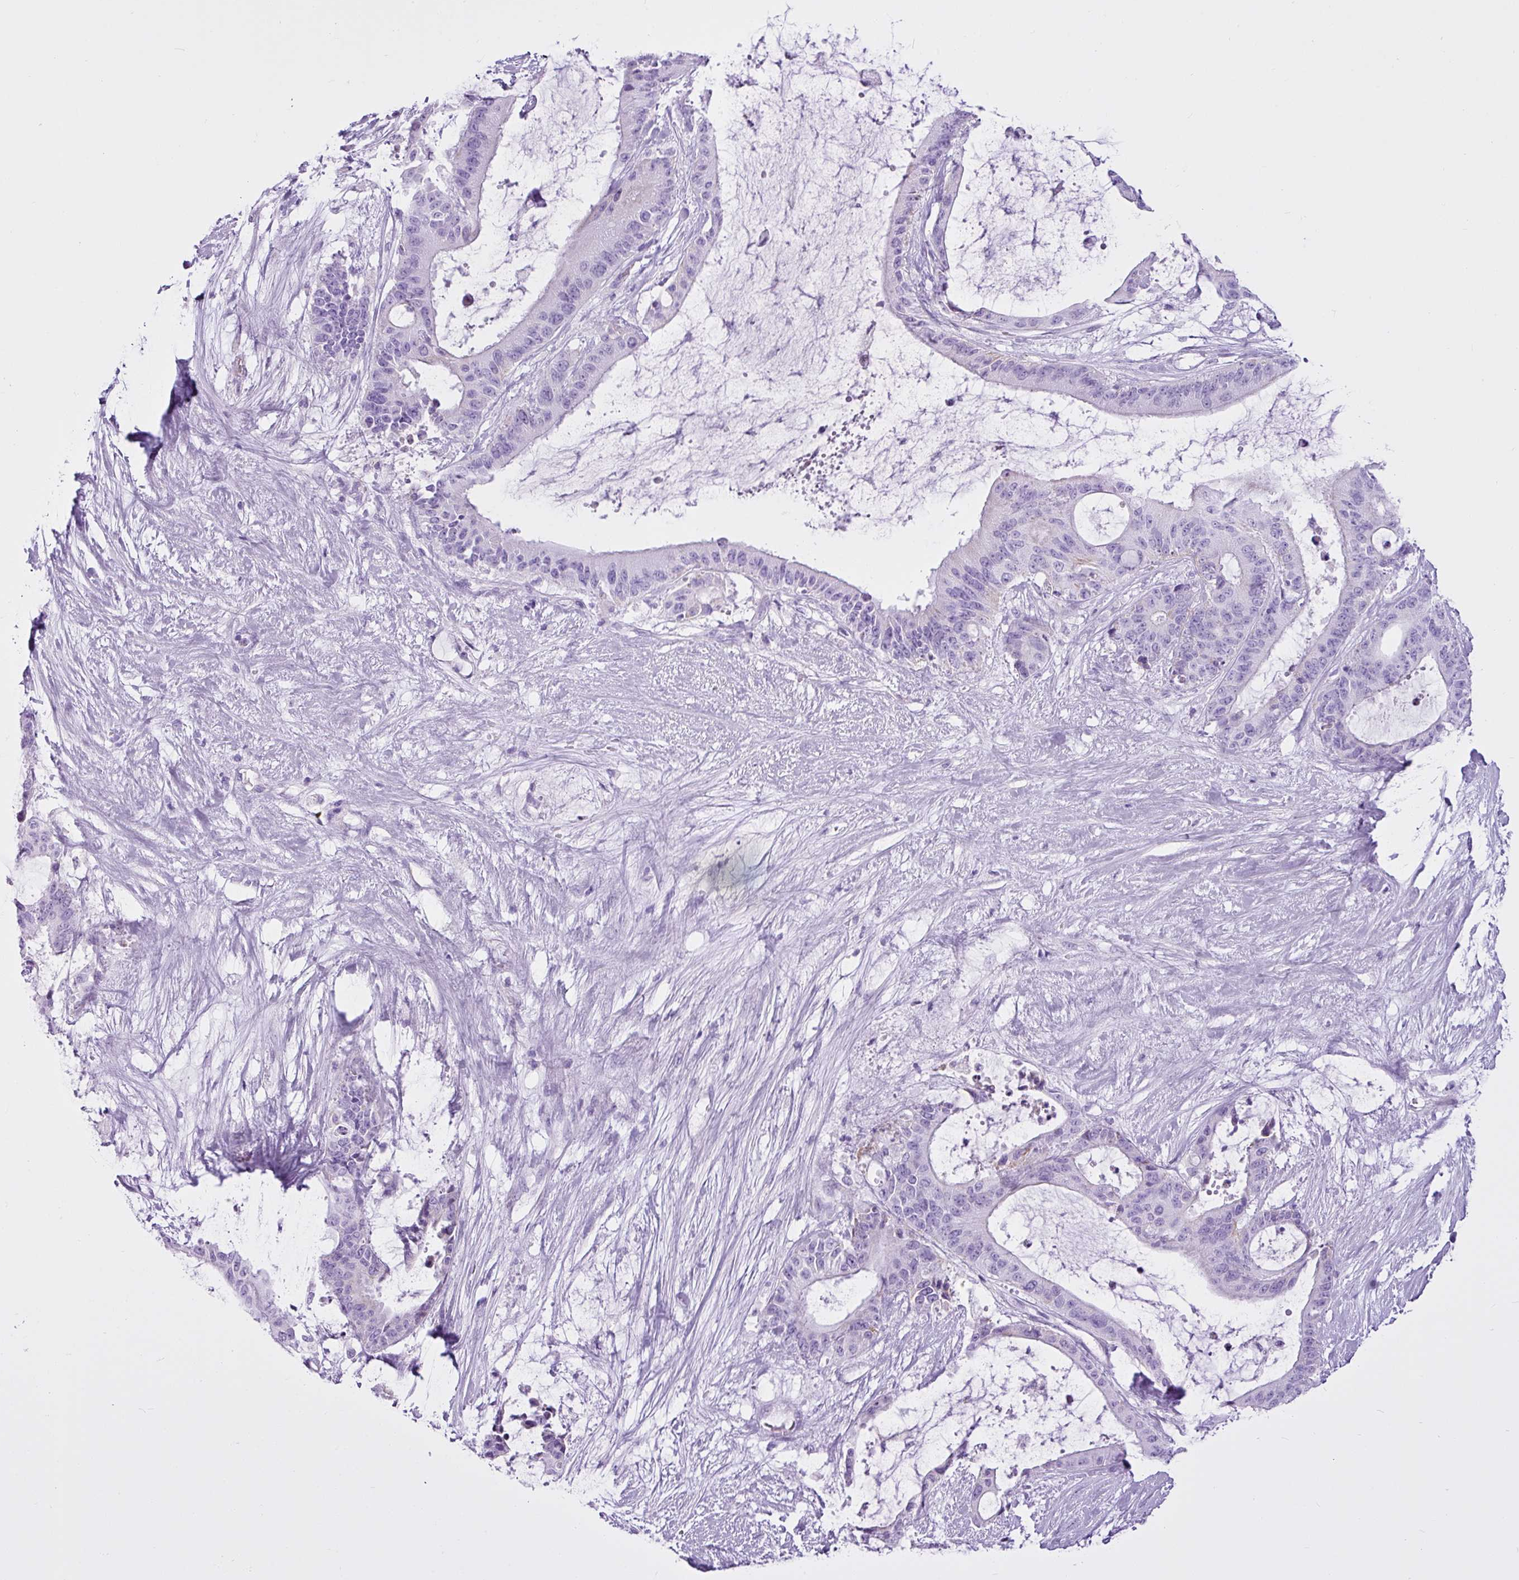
{"staining": {"intensity": "negative", "quantity": "none", "location": "none"}, "tissue": "liver cancer", "cell_type": "Tumor cells", "image_type": "cancer", "snomed": [{"axis": "morphology", "description": "Normal tissue, NOS"}, {"axis": "morphology", "description": "Cholangiocarcinoma"}, {"axis": "topography", "description": "Liver"}, {"axis": "topography", "description": "Peripheral nerve tissue"}], "caption": "The micrograph exhibits no staining of tumor cells in liver cholangiocarcinoma. Nuclei are stained in blue.", "gene": "LILRB4", "patient": {"sex": "female", "age": 73}}